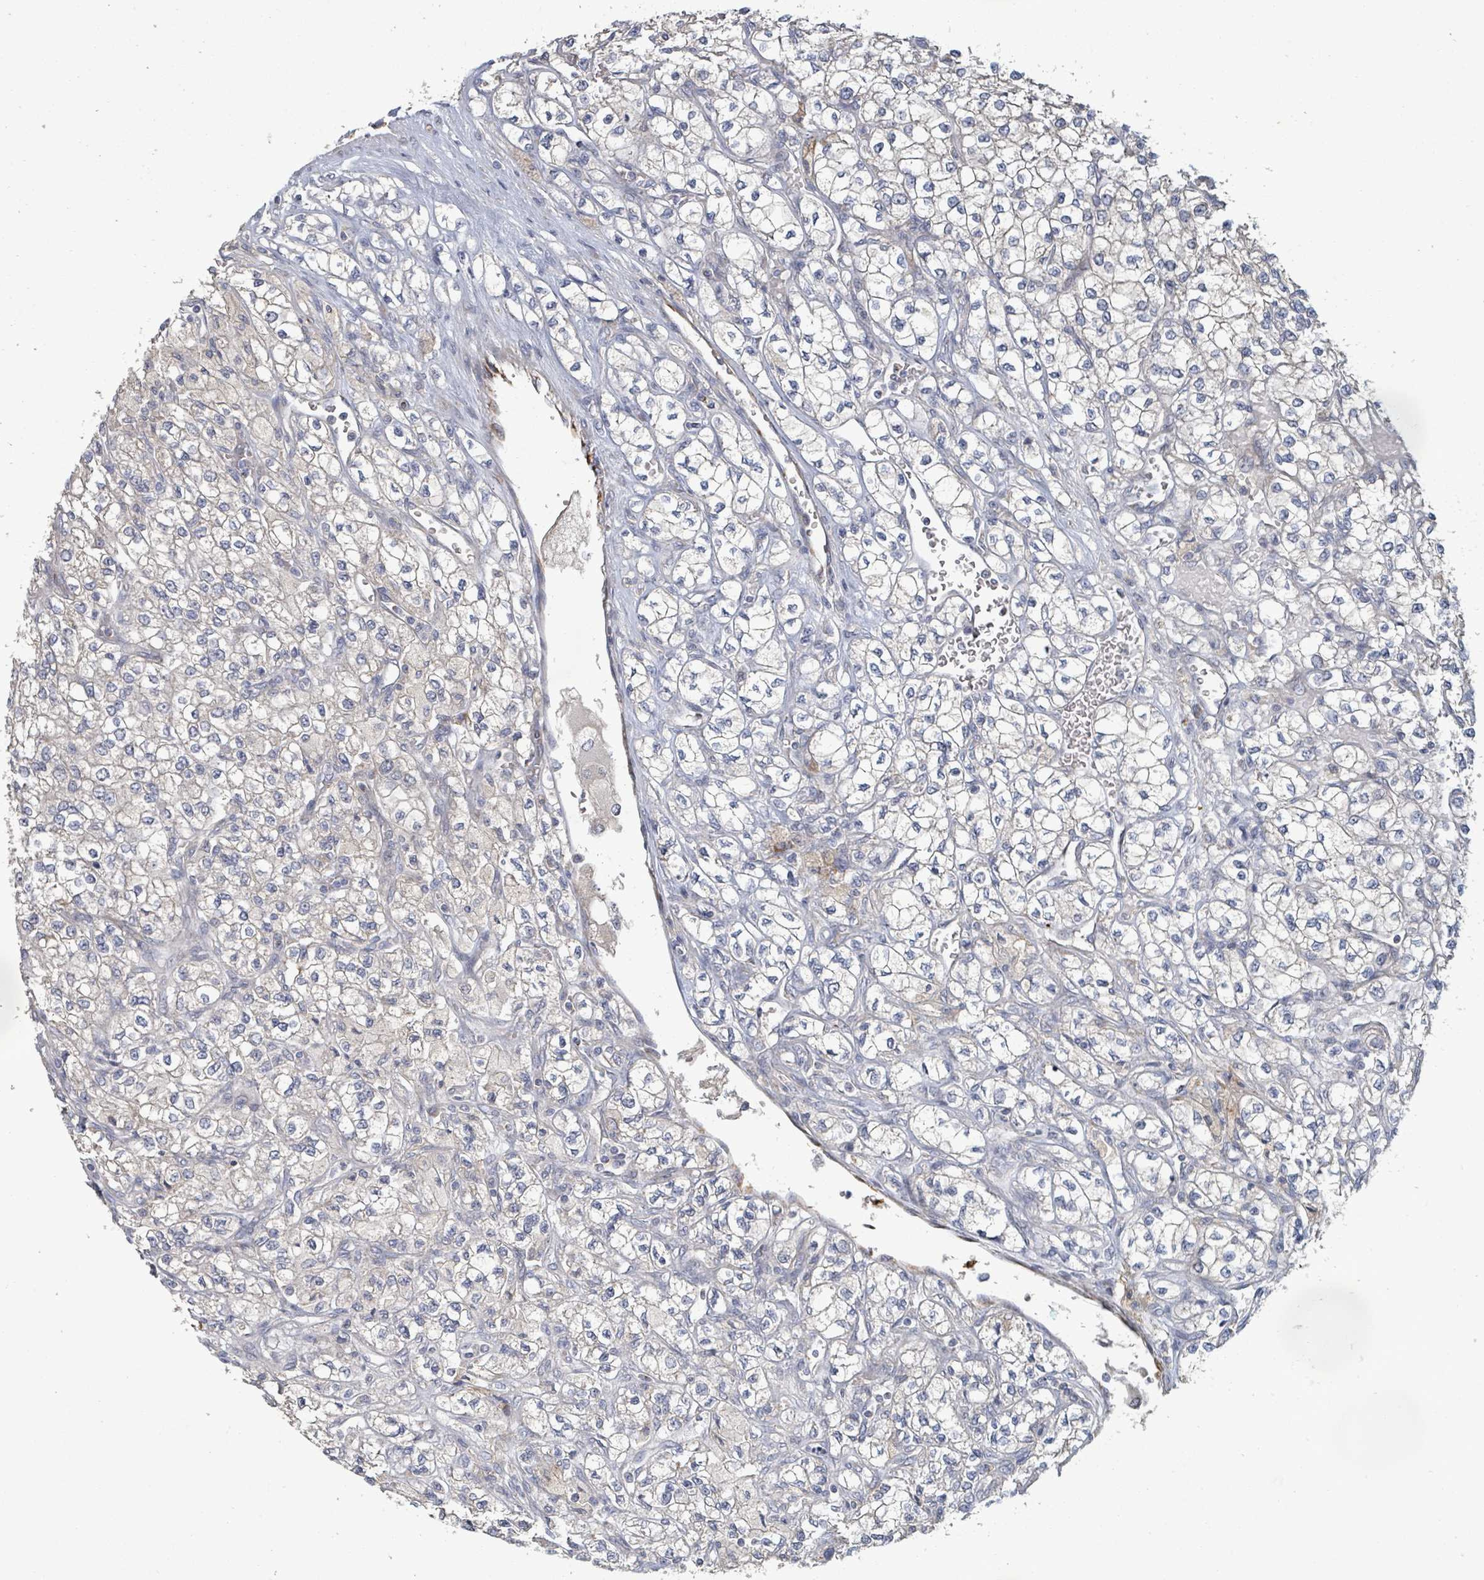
{"staining": {"intensity": "negative", "quantity": "none", "location": "none"}, "tissue": "renal cancer", "cell_type": "Tumor cells", "image_type": "cancer", "snomed": [{"axis": "morphology", "description": "Adenocarcinoma, NOS"}, {"axis": "topography", "description": "Kidney"}], "caption": "Renal cancer (adenocarcinoma) was stained to show a protein in brown. There is no significant staining in tumor cells.", "gene": "KCNS2", "patient": {"sex": "male", "age": 80}}